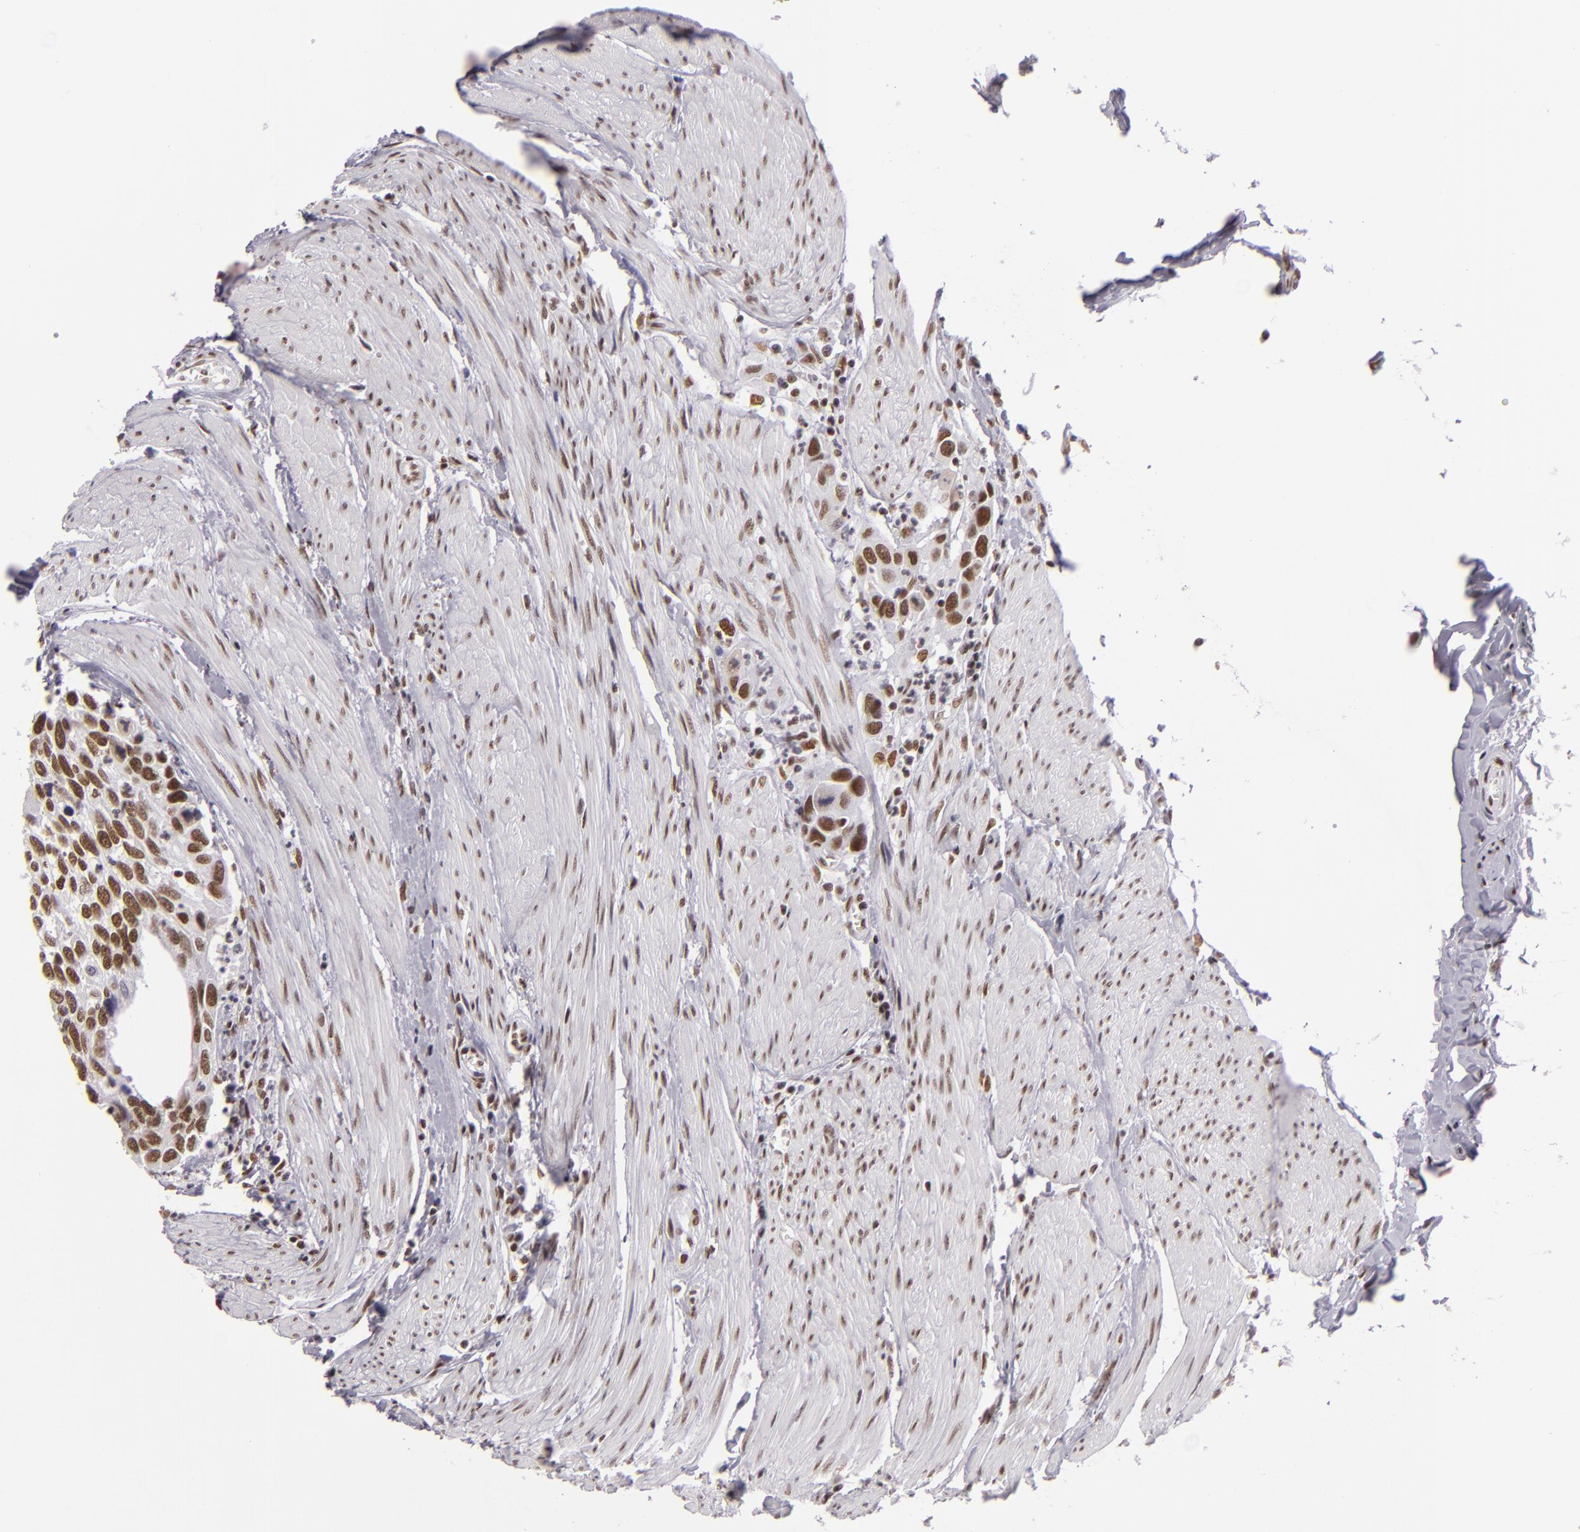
{"staining": {"intensity": "moderate", "quantity": ">75%", "location": "nuclear"}, "tissue": "urothelial cancer", "cell_type": "Tumor cells", "image_type": "cancer", "snomed": [{"axis": "morphology", "description": "Urothelial carcinoma, High grade"}, {"axis": "topography", "description": "Urinary bladder"}], "caption": "Moderate nuclear staining for a protein is appreciated in approximately >75% of tumor cells of high-grade urothelial carcinoma using IHC.", "gene": "BRD8", "patient": {"sex": "male", "age": 66}}